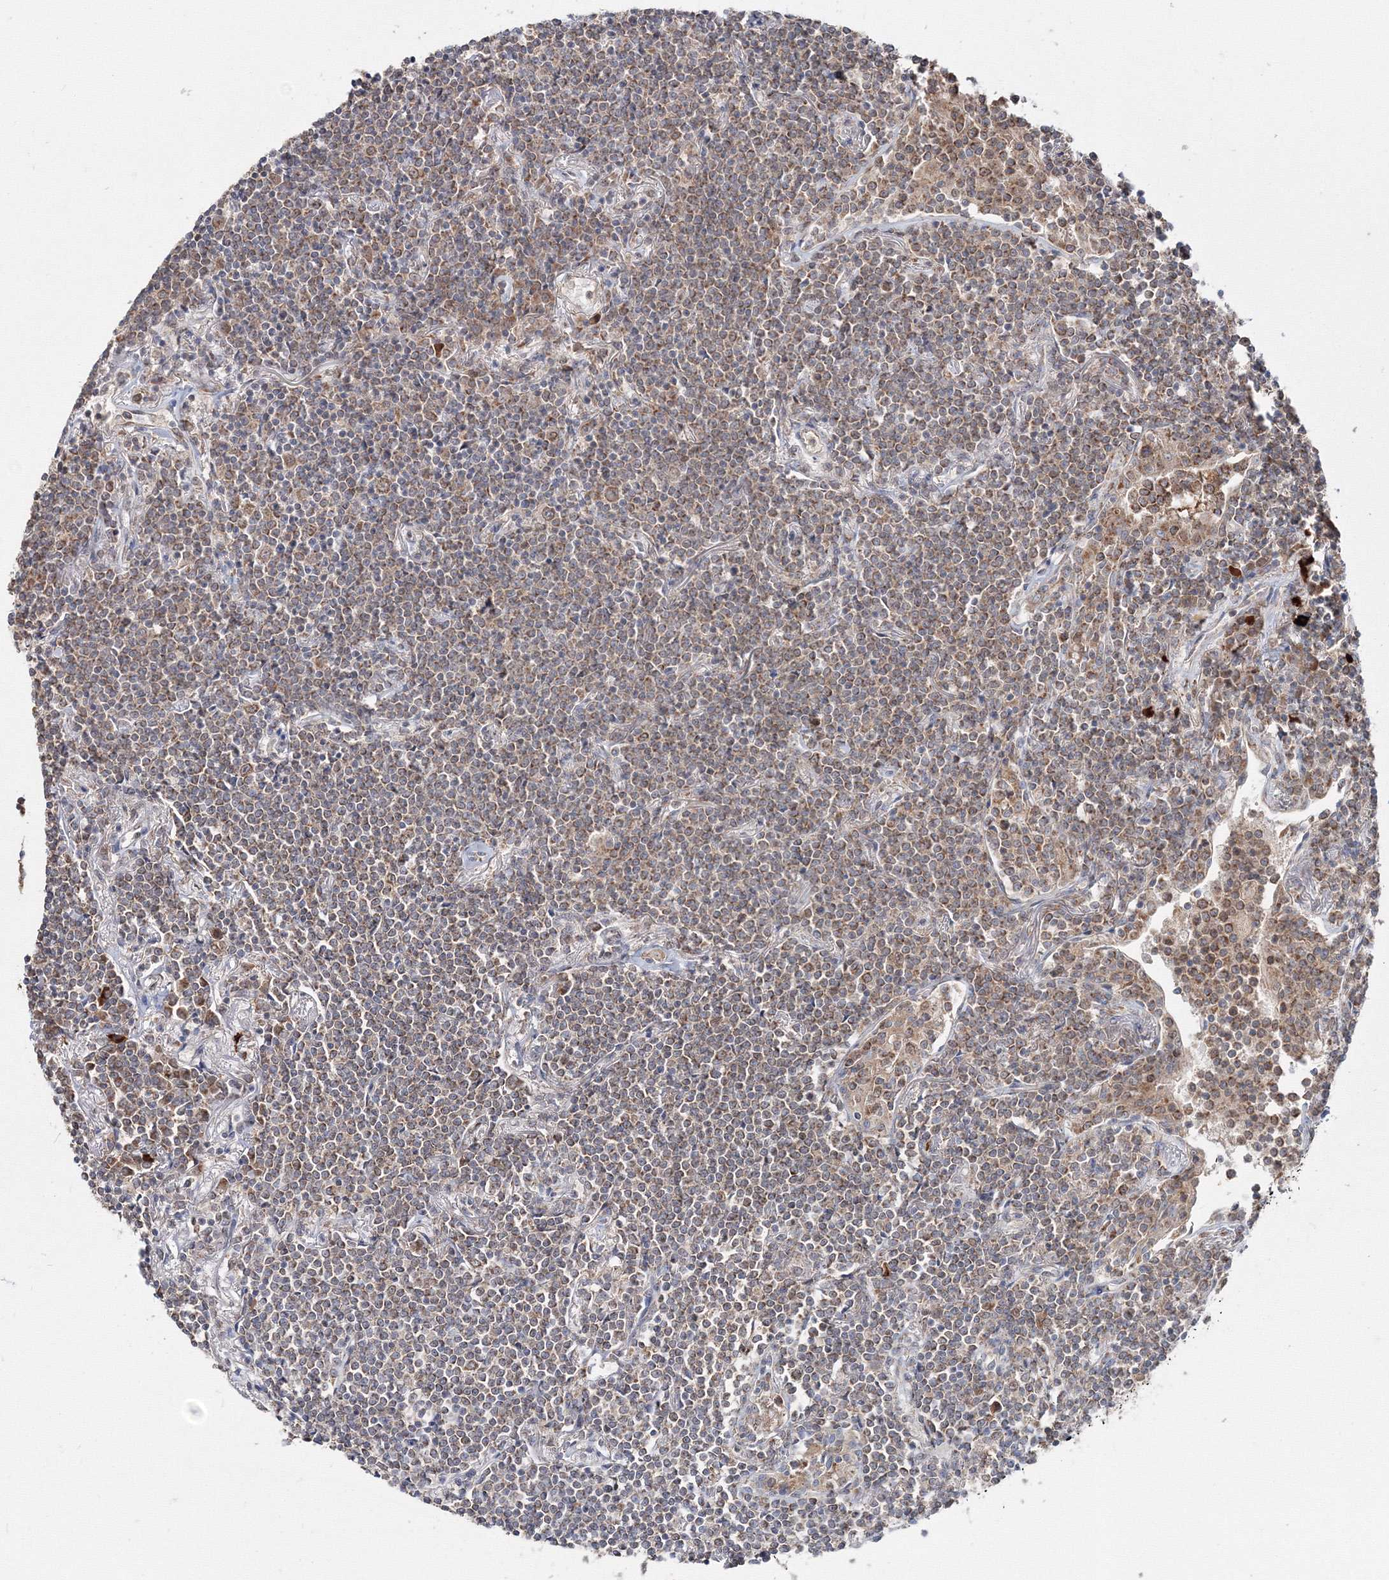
{"staining": {"intensity": "weak", "quantity": ">75%", "location": "cytoplasmic/membranous"}, "tissue": "lymphoma", "cell_type": "Tumor cells", "image_type": "cancer", "snomed": [{"axis": "morphology", "description": "Malignant lymphoma, non-Hodgkin's type, Low grade"}, {"axis": "topography", "description": "Lung"}], "caption": "Immunohistochemical staining of human lymphoma shows low levels of weak cytoplasmic/membranous positivity in about >75% of tumor cells.", "gene": "PEX13", "patient": {"sex": "female", "age": 71}}